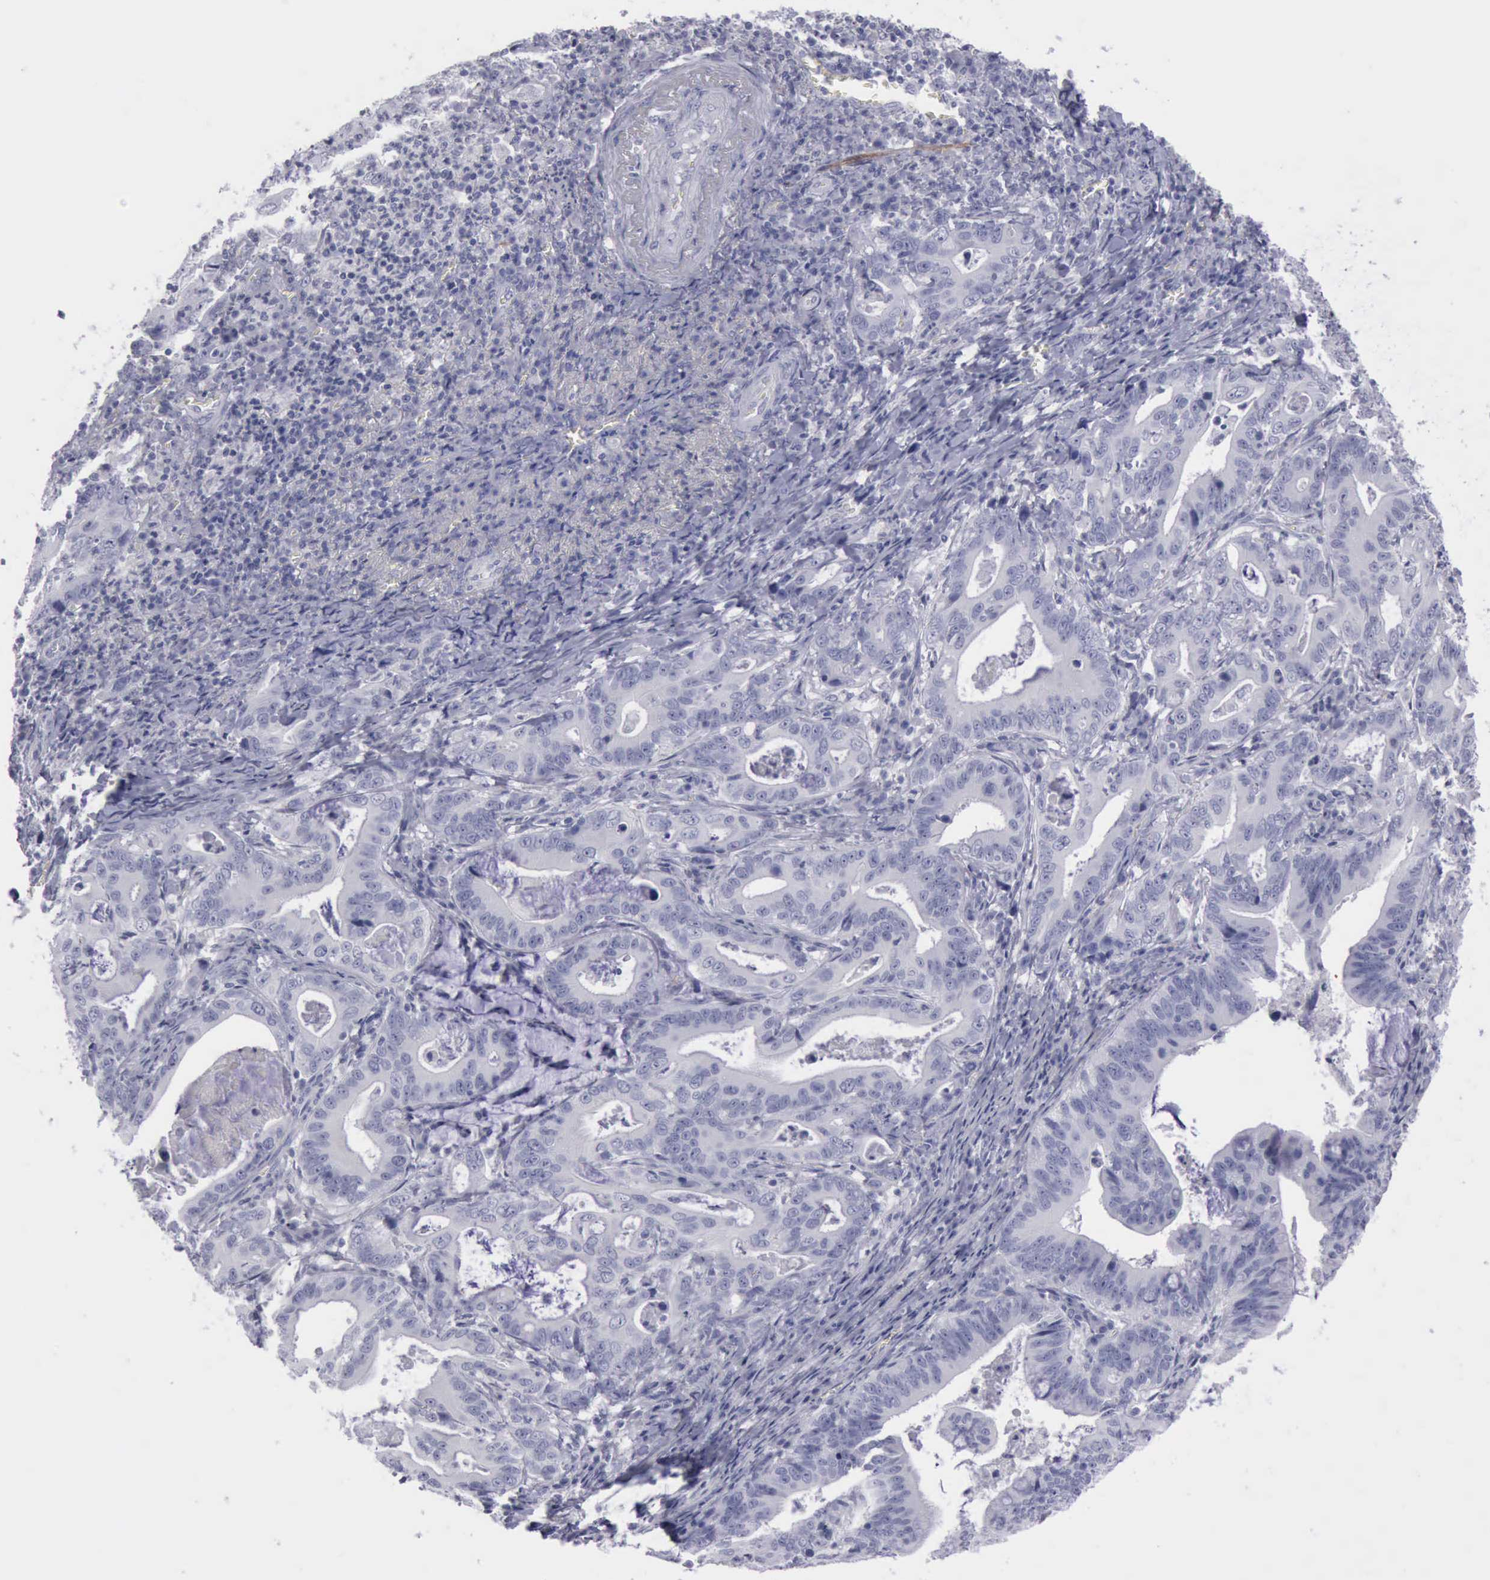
{"staining": {"intensity": "negative", "quantity": "none", "location": "none"}, "tissue": "stomach cancer", "cell_type": "Tumor cells", "image_type": "cancer", "snomed": [{"axis": "morphology", "description": "Adenocarcinoma, NOS"}, {"axis": "topography", "description": "Stomach, upper"}], "caption": "Immunohistochemistry of stomach cancer (adenocarcinoma) reveals no expression in tumor cells.", "gene": "CDH2", "patient": {"sex": "male", "age": 63}}